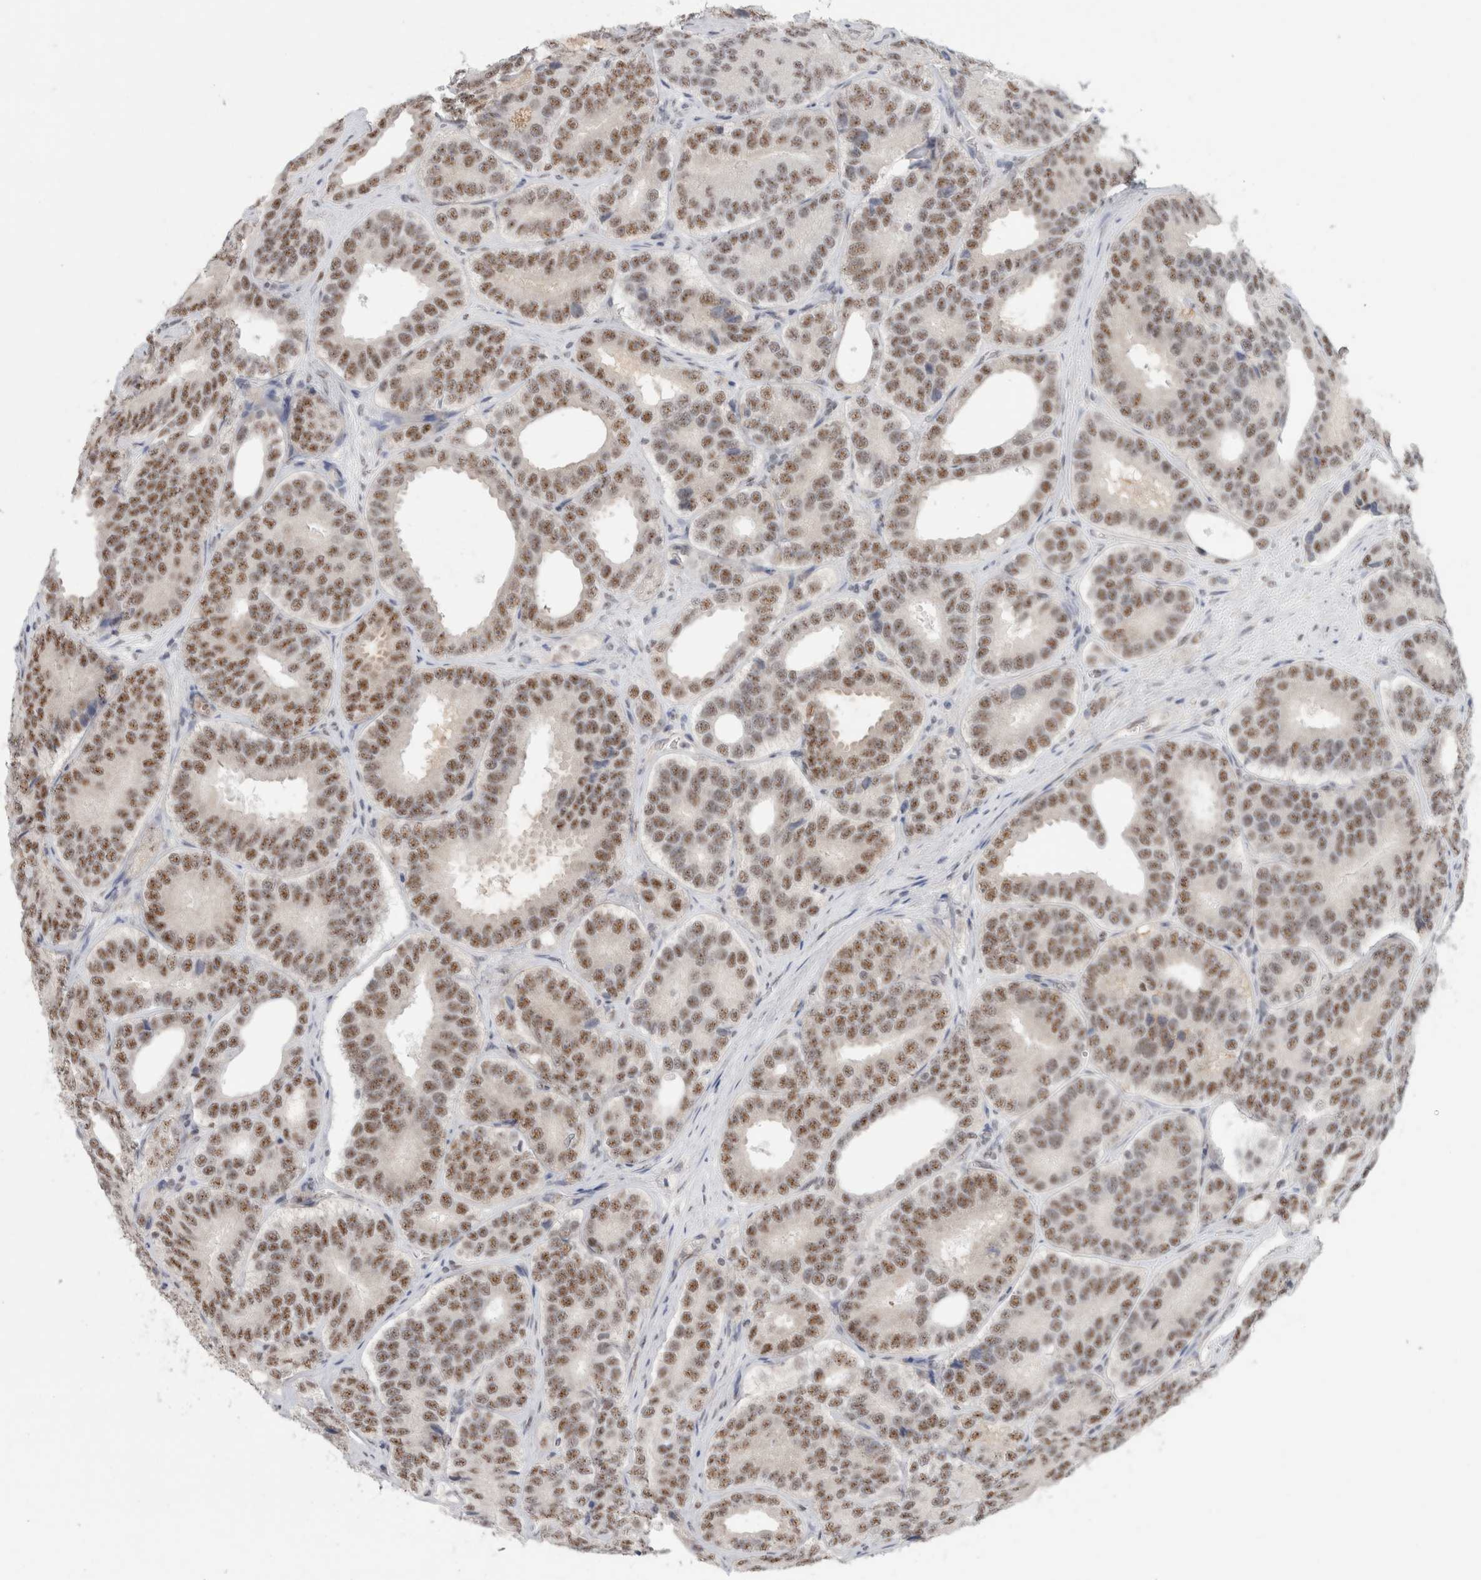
{"staining": {"intensity": "moderate", "quantity": ">75%", "location": "nuclear"}, "tissue": "prostate cancer", "cell_type": "Tumor cells", "image_type": "cancer", "snomed": [{"axis": "morphology", "description": "Adenocarcinoma, High grade"}, {"axis": "topography", "description": "Prostate"}], "caption": "Protein expression analysis of high-grade adenocarcinoma (prostate) exhibits moderate nuclear expression in approximately >75% of tumor cells.", "gene": "TRMT12", "patient": {"sex": "male", "age": 56}}